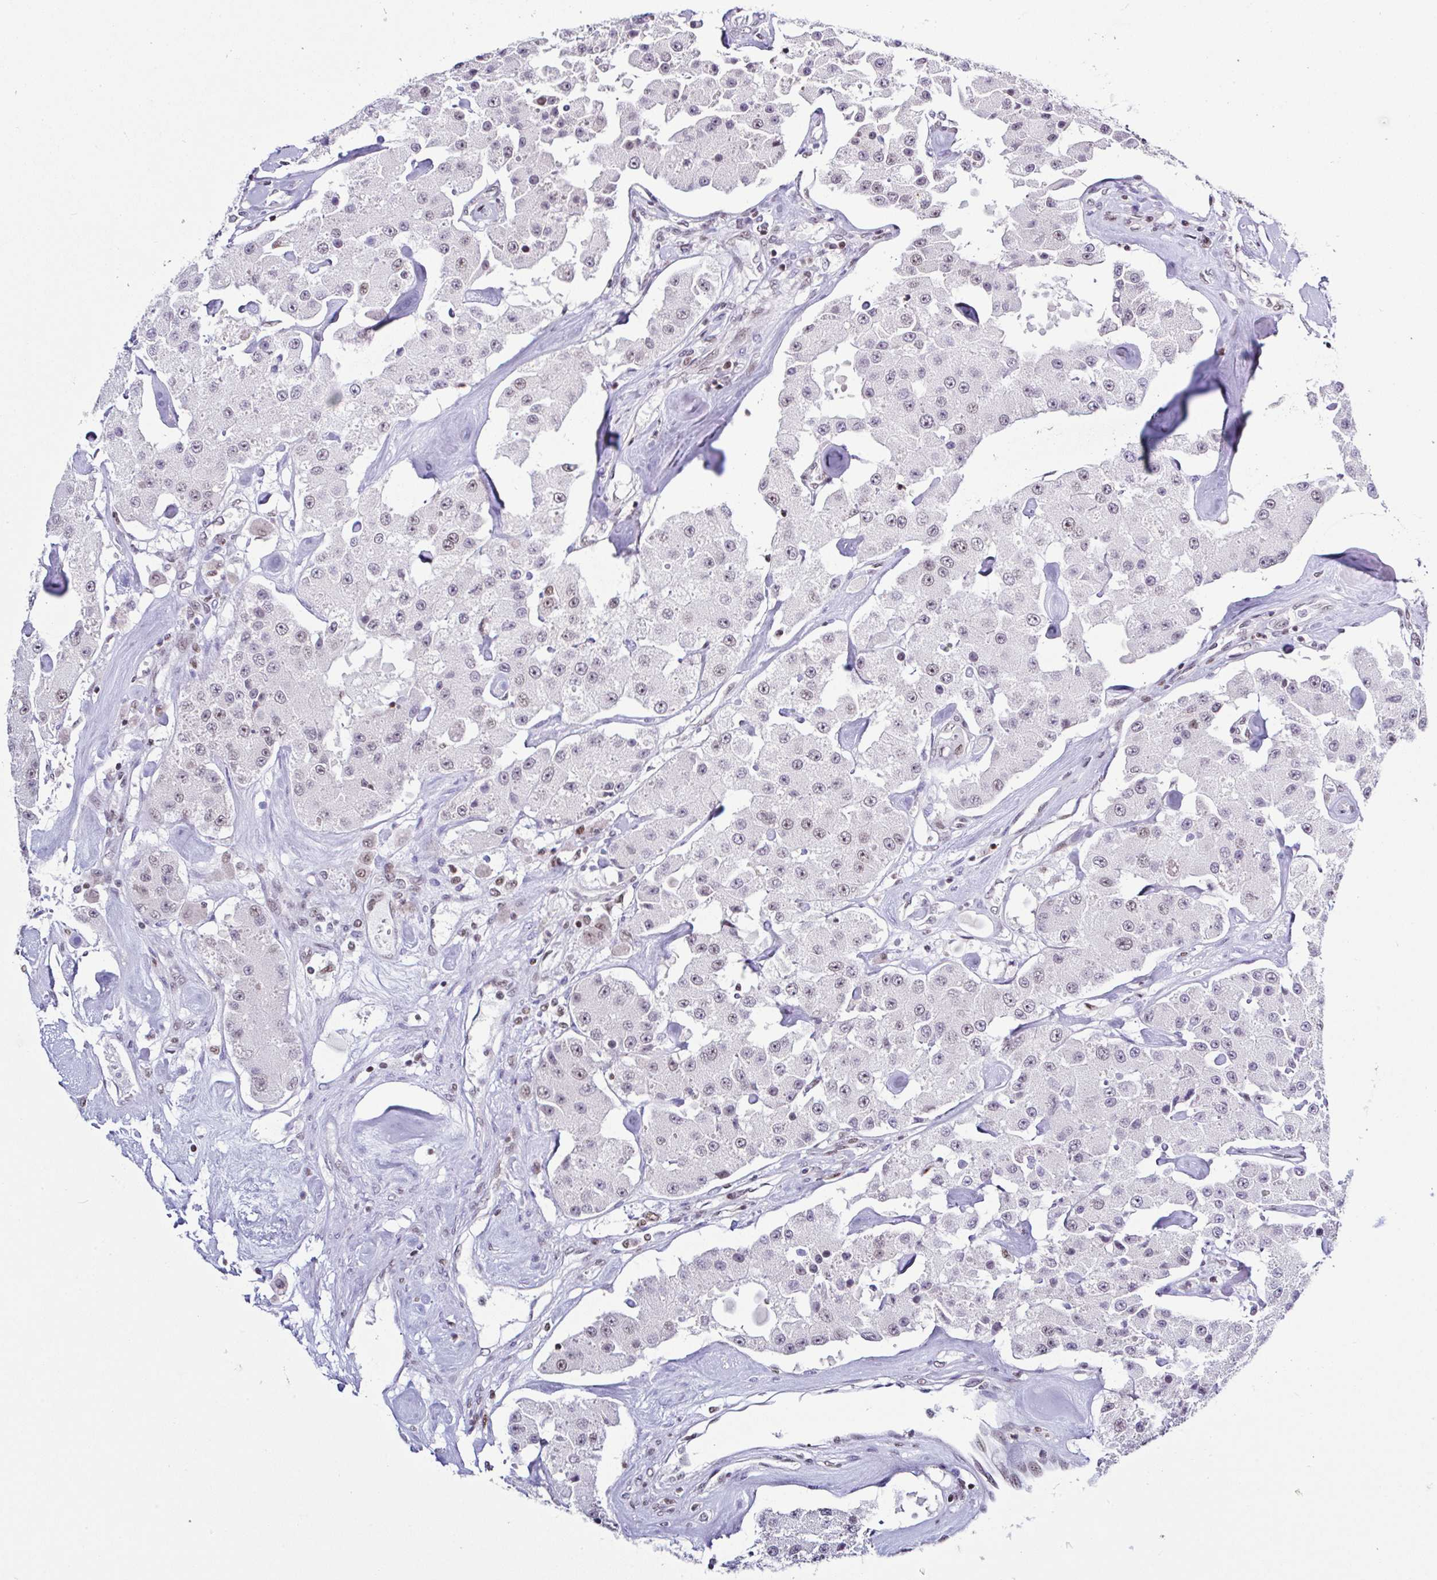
{"staining": {"intensity": "weak", "quantity": "25%-75%", "location": "nuclear"}, "tissue": "carcinoid", "cell_type": "Tumor cells", "image_type": "cancer", "snomed": [{"axis": "morphology", "description": "Carcinoid, malignant, NOS"}, {"axis": "topography", "description": "Pancreas"}], "caption": "IHC staining of carcinoid, which reveals low levels of weak nuclear positivity in approximately 25%-75% of tumor cells indicating weak nuclear protein expression. The staining was performed using DAB (brown) for protein detection and nuclei were counterstained in hematoxylin (blue).", "gene": "DR1", "patient": {"sex": "male", "age": 41}}